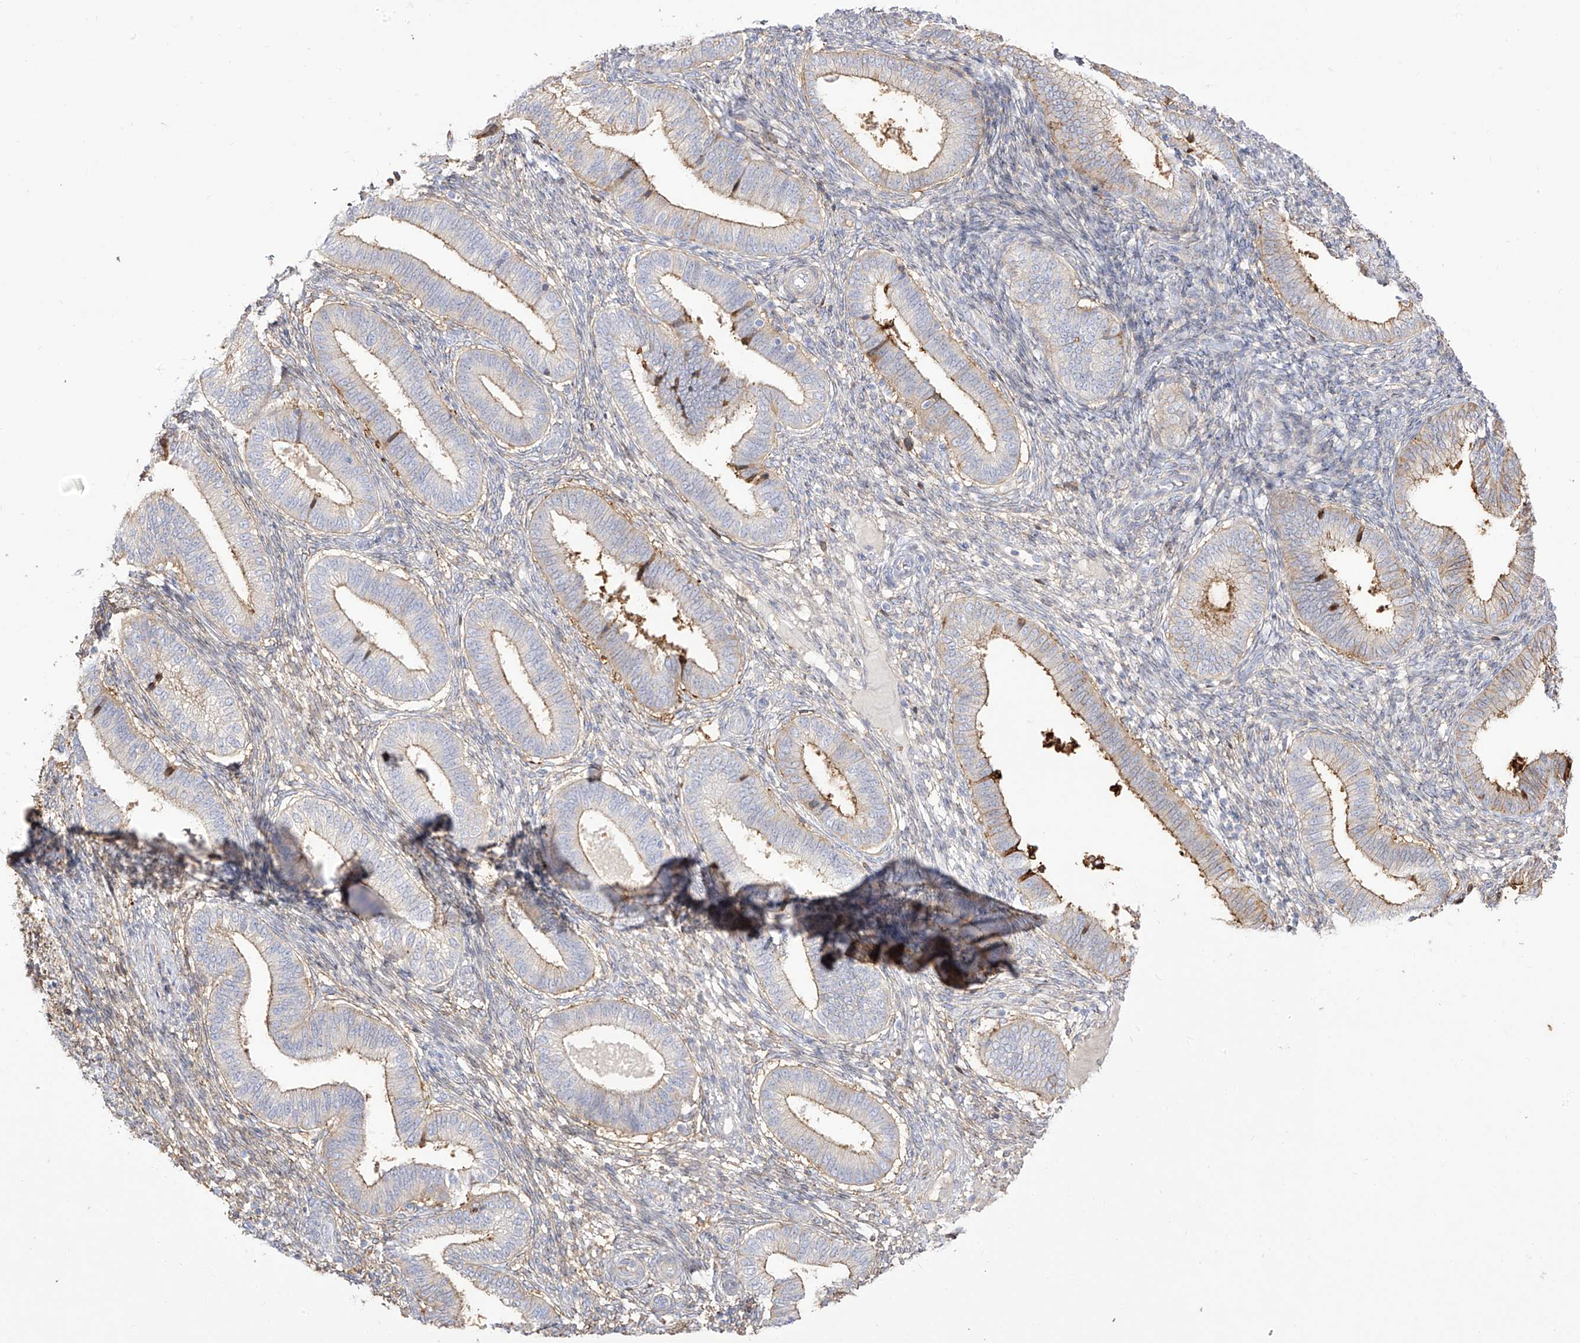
{"staining": {"intensity": "moderate", "quantity": "25%-75%", "location": "cytoplasmic/membranous"}, "tissue": "endometrium", "cell_type": "Cells in endometrial stroma", "image_type": "normal", "snomed": [{"axis": "morphology", "description": "Normal tissue, NOS"}, {"axis": "topography", "description": "Endometrium"}], "caption": "Immunohistochemistry histopathology image of unremarkable endometrium: endometrium stained using immunohistochemistry displays medium levels of moderate protein expression localized specifically in the cytoplasmic/membranous of cells in endometrial stroma, appearing as a cytoplasmic/membranous brown color.", "gene": "ZGRF1", "patient": {"sex": "female", "age": 39}}